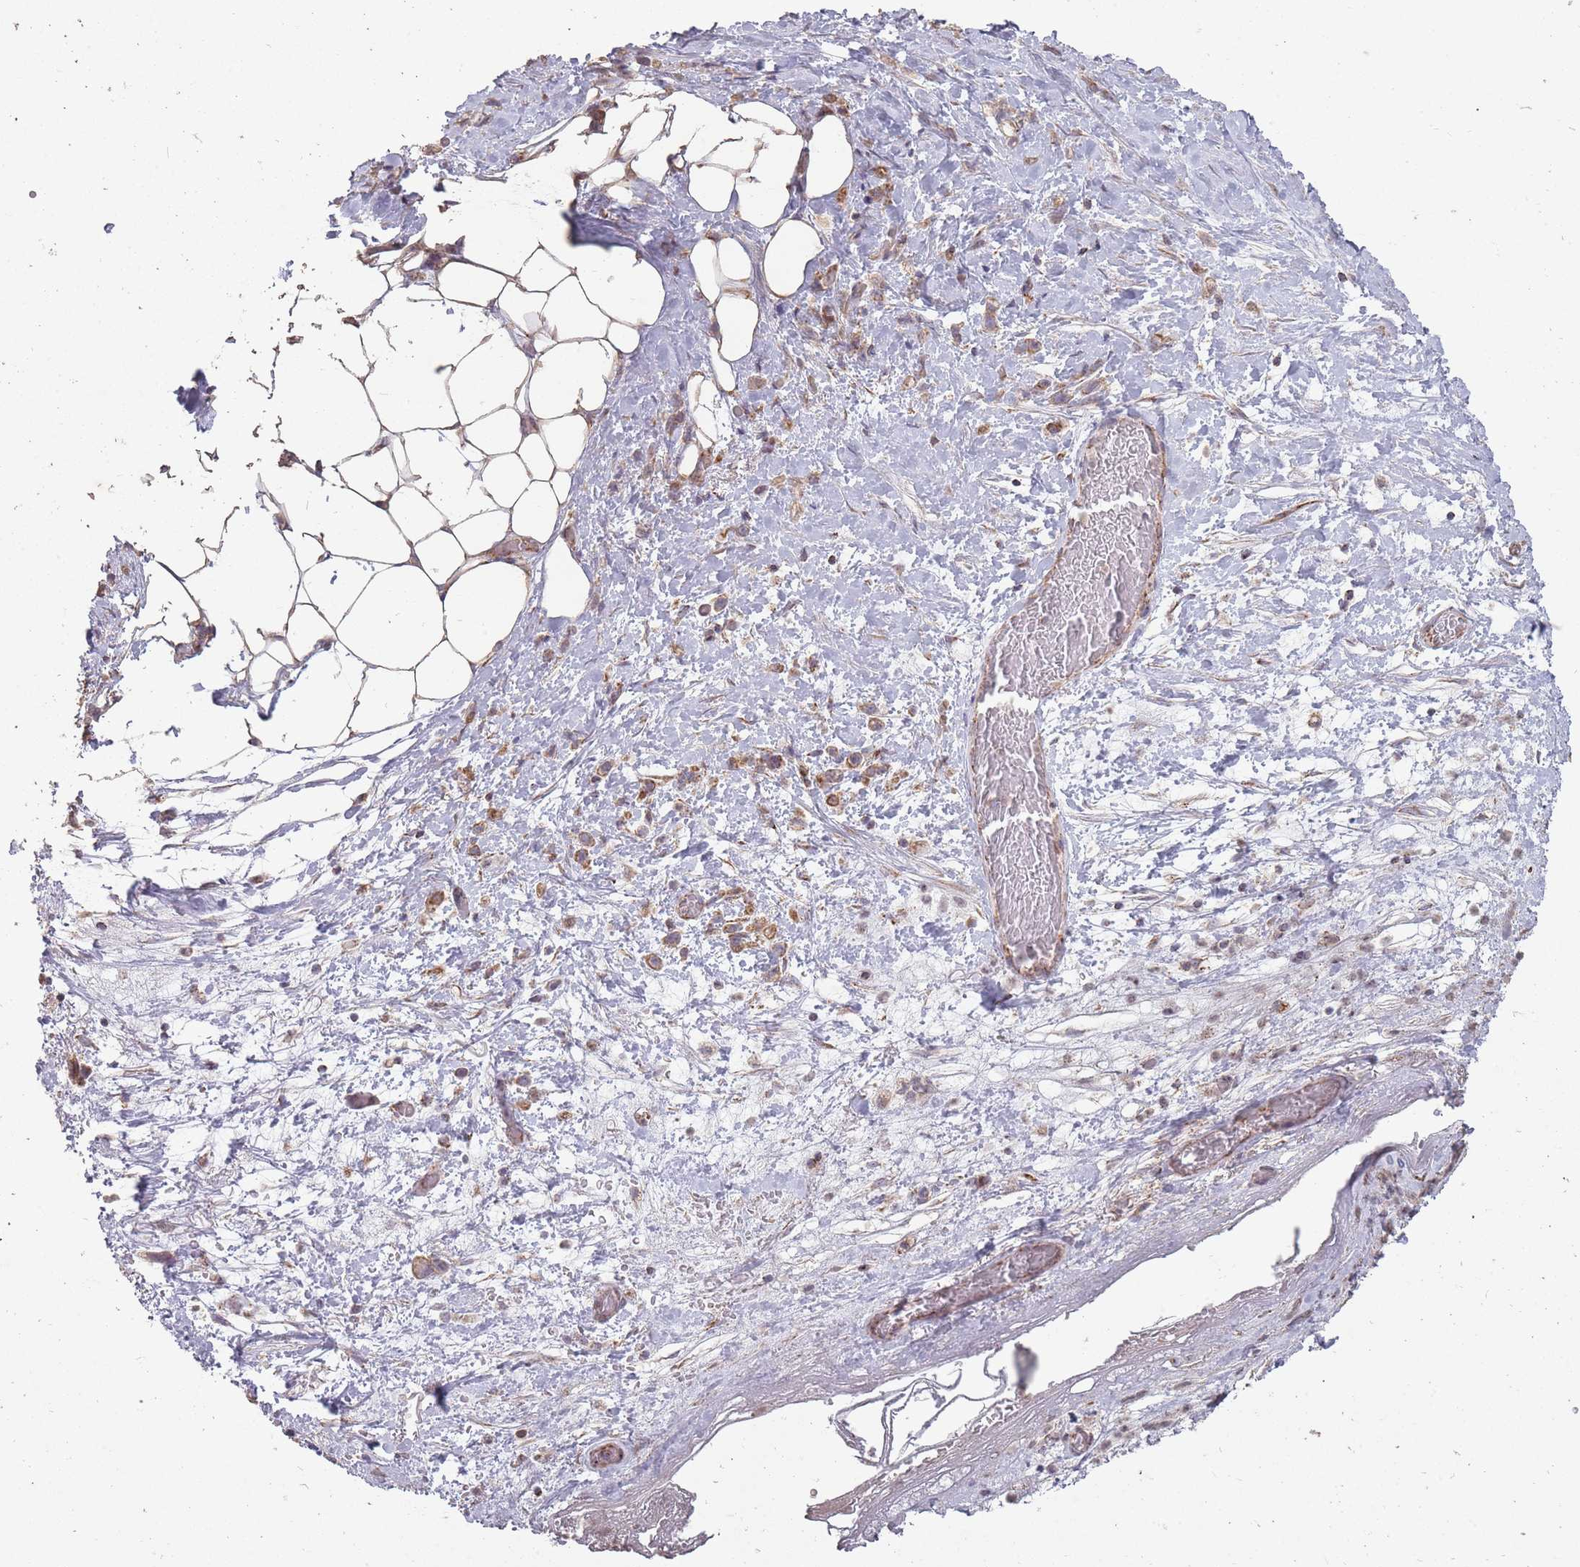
{"staining": {"intensity": "moderate", "quantity": ">75%", "location": "cytoplasmic/membranous"}, "tissue": "stomach cancer", "cell_type": "Tumor cells", "image_type": "cancer", "snomed": [{"axis": "morphology", "description": "Adenocarcinoma, NOS"}, {"axis": "topography", "description": "Stomach"}], "caption": "This micrograph shows immunohistochemistry staining of stomach cancer (adenocarcinoma), with medium moderate cytoplasmic/membranous expression in about >75% of tumor cells.", "gene": "CNOT8", "patient": {"sex": "female", "age": 65}}